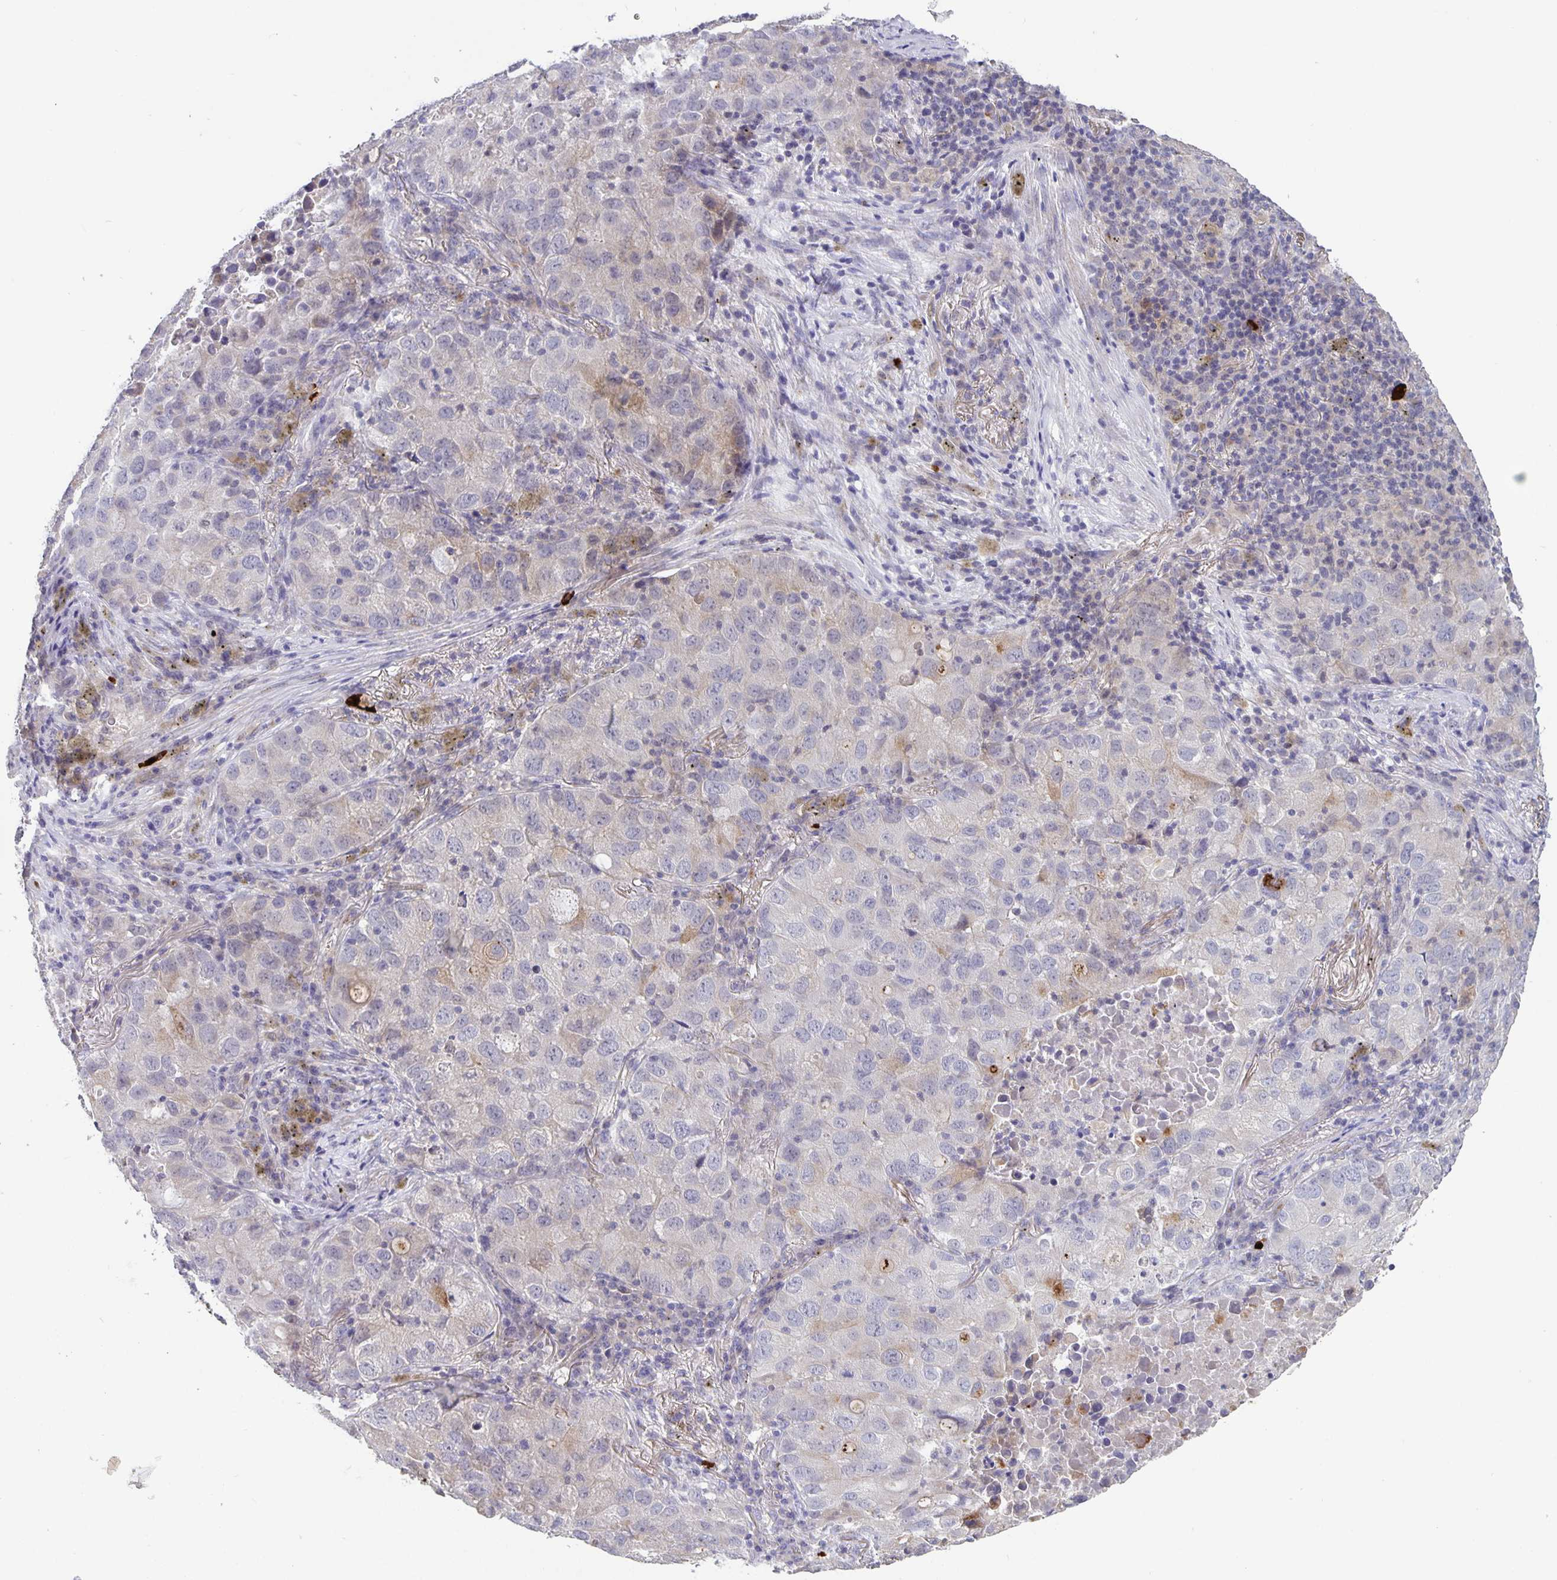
{"staining": {"intensity": "negative", "quantity": "none", "location": "none"}, "tissue": "lung cancer", "cell_type": "Tumor cells", "image_type": "cancer", "snomed": [{"axis": "morphology", "description": "Normal morphology"}, {"axis": "morphology", "description": "Adenocarcinoma, NOS"}, {"axis": "topography", "description": "Lymph node"}, {"axis": "topography", "description": "Lung"}], "caption": "DAB immunohistochemical staining of lung cancer (adenocarcinoma) exhibits no significant positivity in tumor cells.", "gene": "GDF15", "patient": {"sex": "female", "age": 51}}